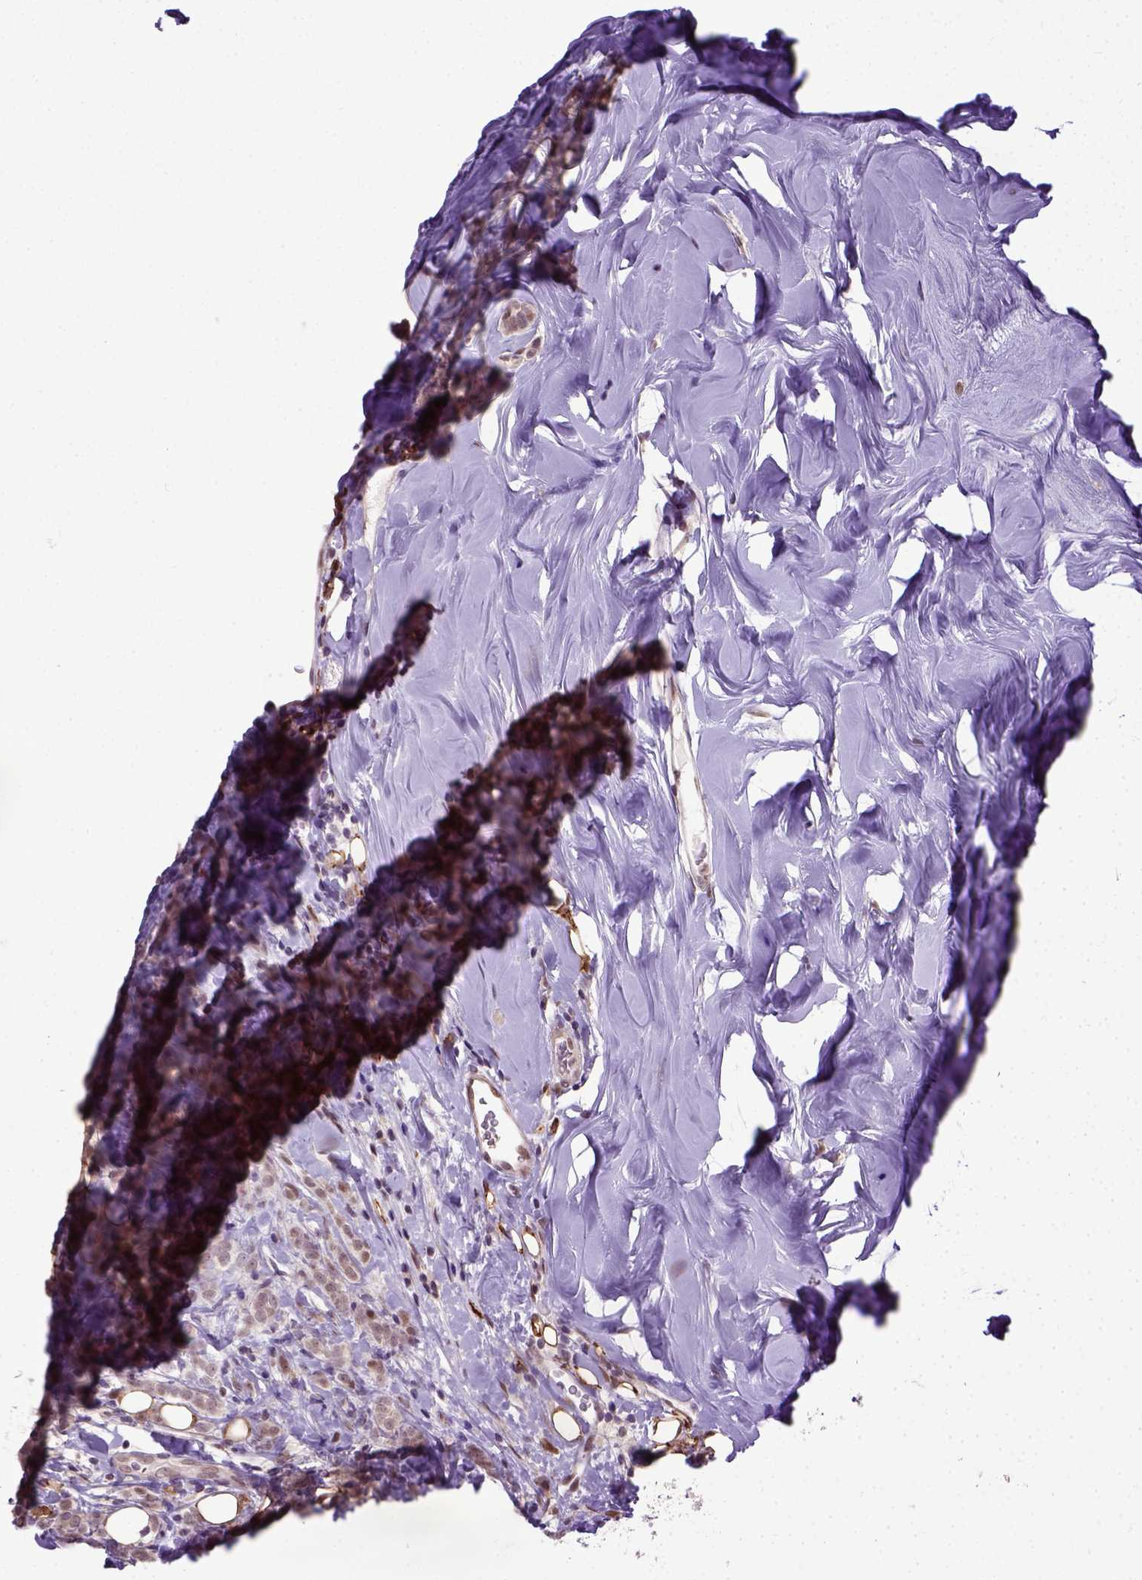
{"staining": {"intensity": "moderate", "quantity": "<25%", "location": "nuclear"}, "tissue": "breast cancer", "cell_type": "Tumor cells", "image_type": "cancer", "snomed": [{"axis": "morphology", "description": "Lobular carcinoma"}, {"axis": "topography", "description": "Breast"}], "caption": "This photomicrograph reveals immunohistochemistry staining of human breast cancer (lobular carcinoma), with low moderate nuclear staining in about <25% of tumor cells.", "gene": "UBA3", "patient": {"sex": "female", "age": 49}}